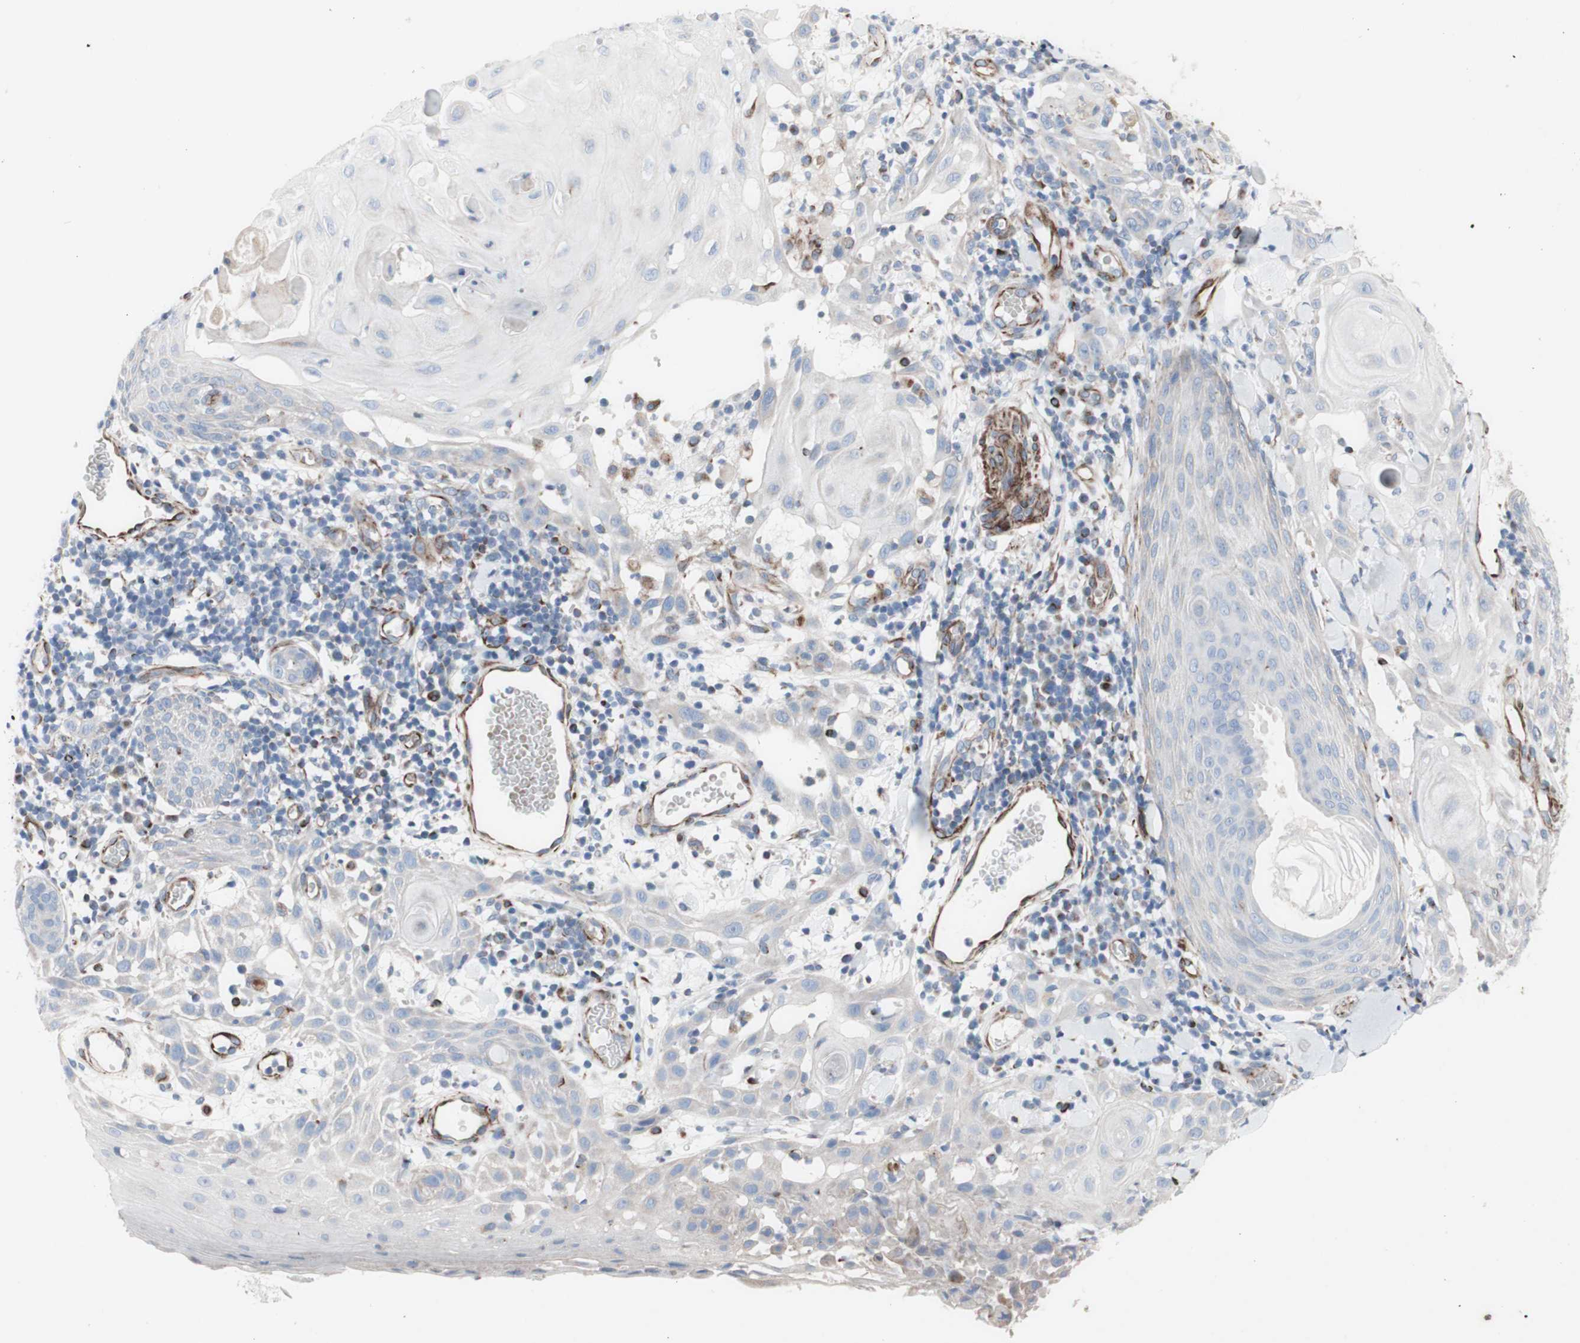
{"staining": {"intensity": "negative", "quantity": "none", "location": "none"}, "tissue": "skin cancer", "cell_type": "Tumor cells", "image_type": "cancer", "snomed": [{"axis": "morphology", "description": "Squamous cell carcinoma, NOS"}, {"axis": "topography", "description": "Skin"}], "caption": "Skin squamous cell carcinoma stained for a protein using immunohistochemistry shows no staining tumor cells.", "gene": "AGPAT5", "patient": {"sex": "male", "age": 24}}